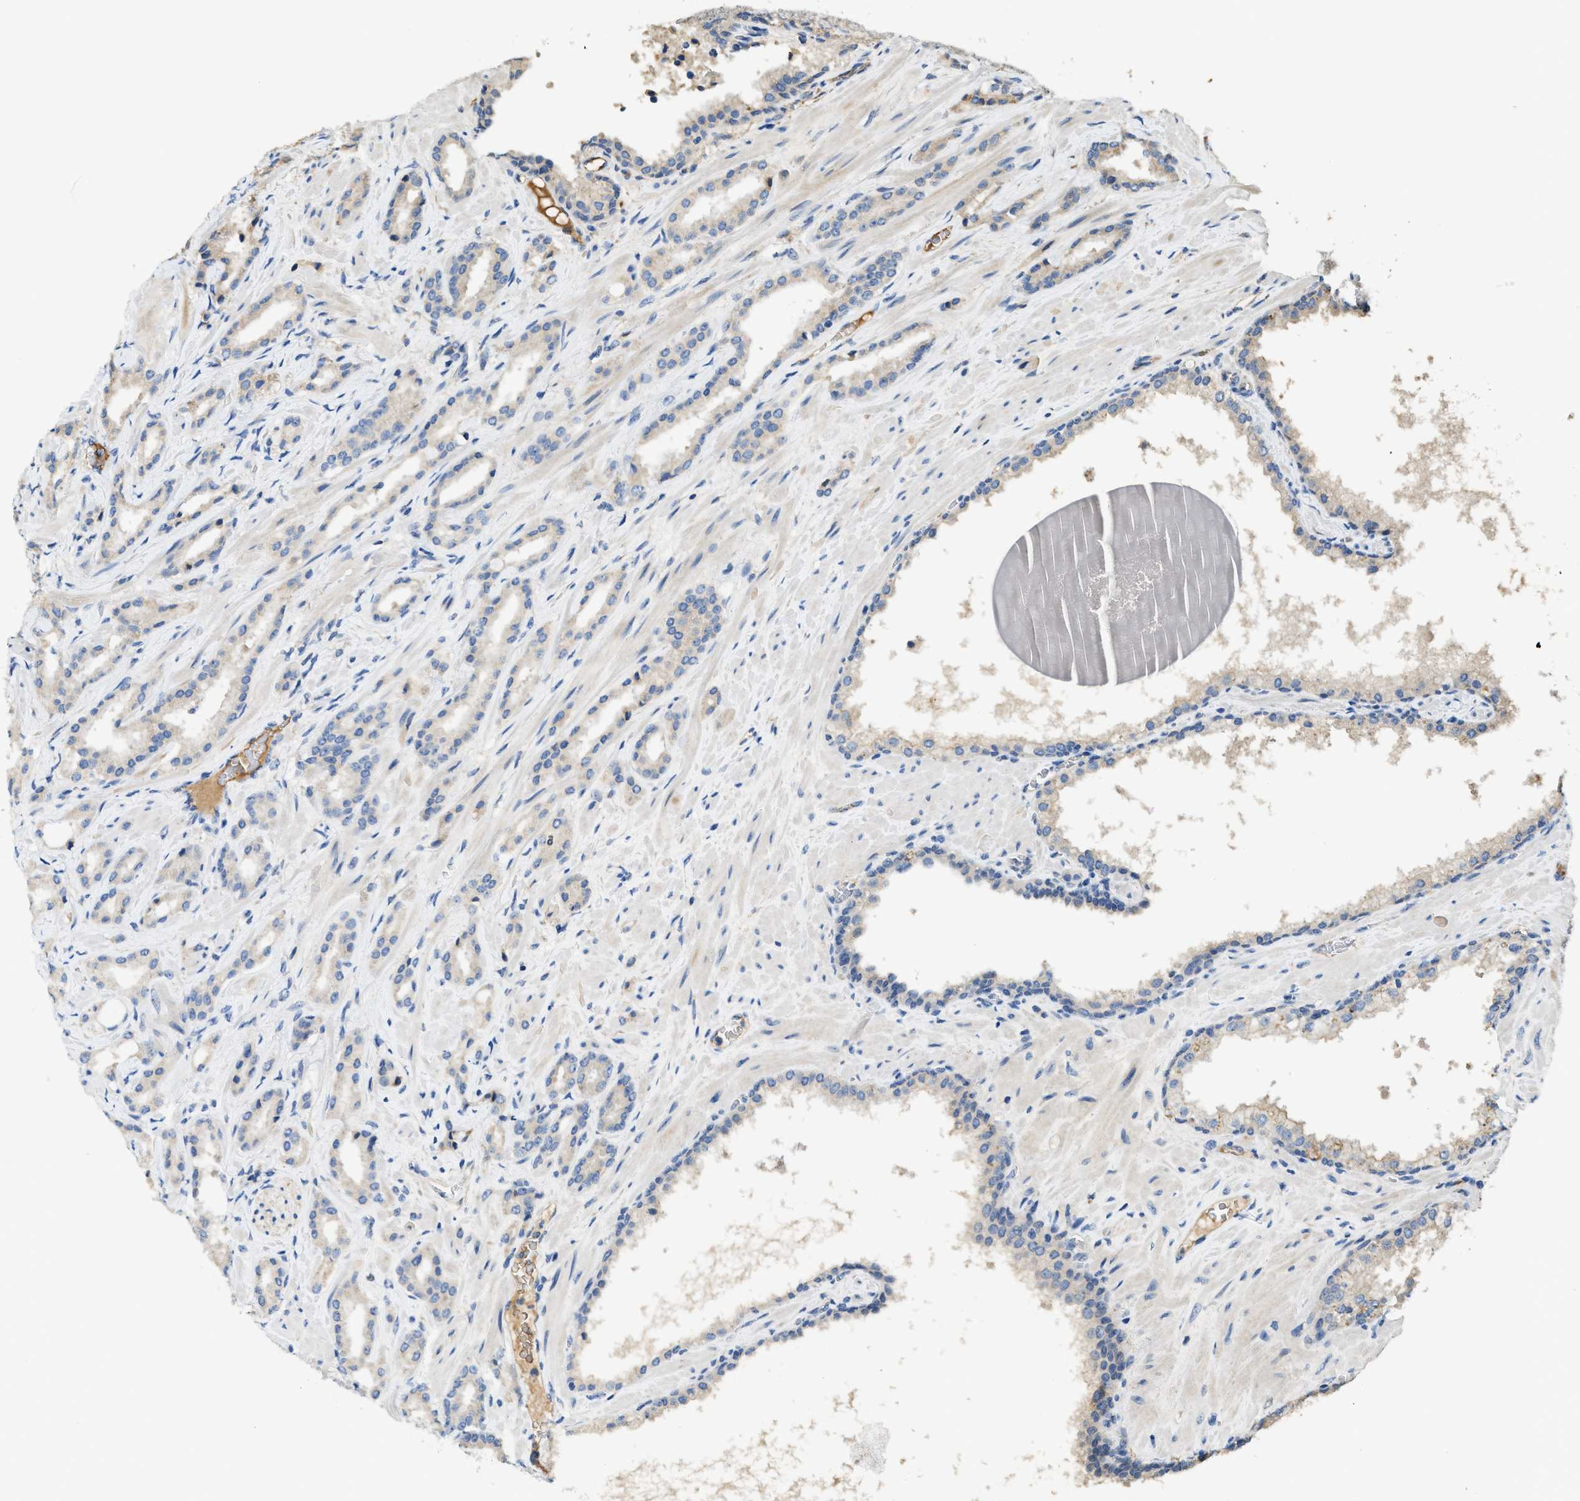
{"staining": {"intensity": "negative", "quantity": "none", "location": "none"}, "tissue": "prostate cancer", "cell_type": "Tumor cells", "image_type": "cancer", "snomed": [{"axis": "morphology", "description": "Adenocarcinoma, High grade"}, {"axis": "topography", "description": "Prostate"}], "caption": "IHC micrograph of neoplastic tissue: human prostate cancer stained with DAB displays no significant protein expression in tumor cells.", "gene": "RIPK2", "patient": {"sex": "male", "age": 64}}